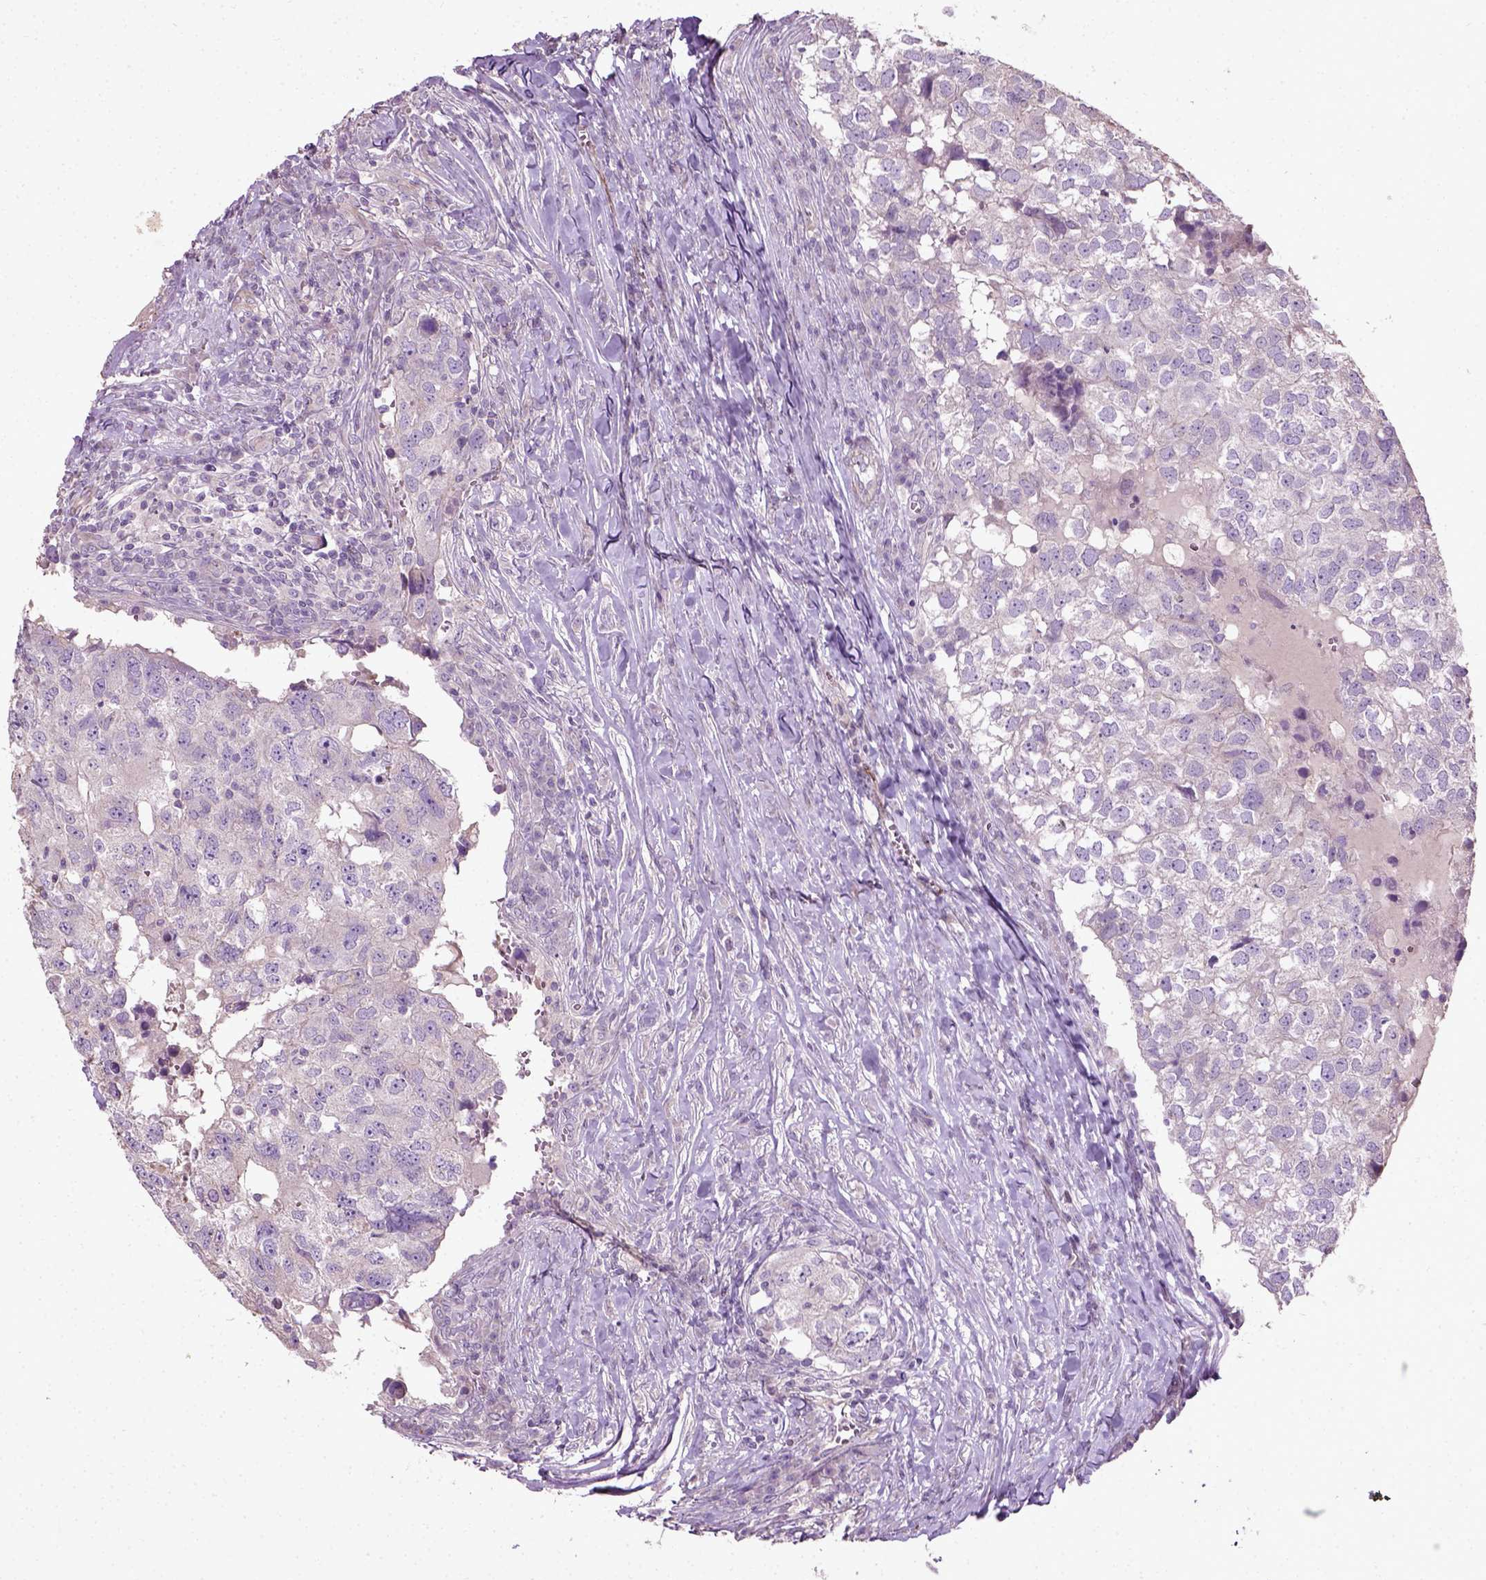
{"staining": {"intensity": "negative", "quantity": "none", "location": "none"}, "tissue": "breast cancer", "cell_type": "Tumor cells", "image_type": "cancer", "snomed": [{"axis": "morphology", "description": "Duct carcinoma"}, {"axis": "topography", "description": "Breast"}], "caption": "Immunohistochemical staining of human intraductal carcinoma (breast) exhibits no significant expression in tumor cells.", "gene": "PKP3", "patient": {"sex": "female", "age": 30}}